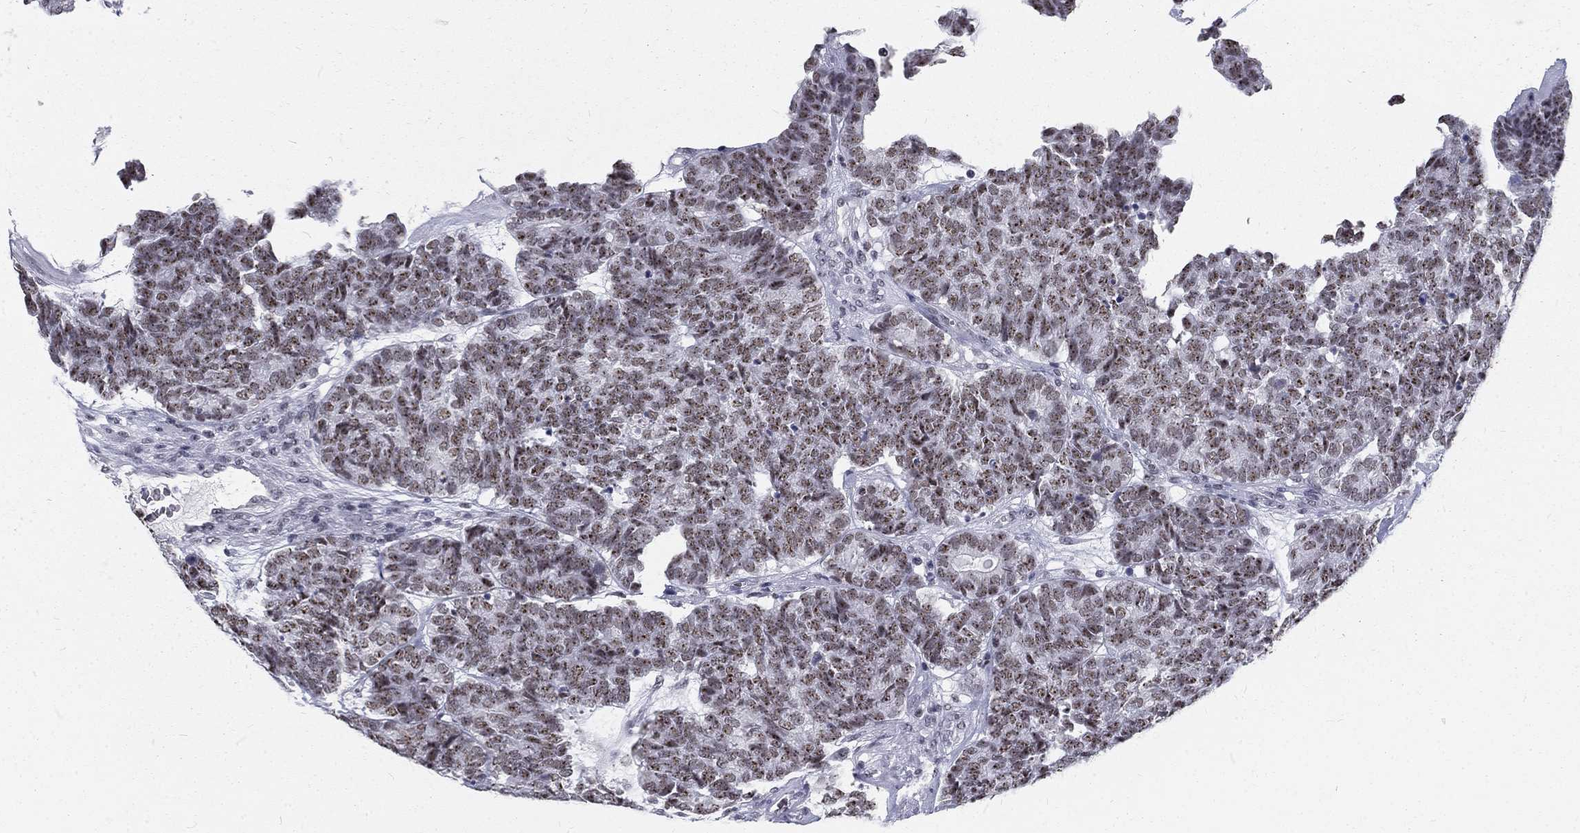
{"staining": {"intensity": "moderate", "quantity": "25%-75%", "location": "nuclear"}, "tissue": "head and neck cancer", "cell_type": "Tumor cells", "image_type": "cancer", "snomed": [{"axis": "morphology", "description": "Adenocarcinoma, NOS"}, {"axis": "topography", "description": "Head-Neck"}], "caption": "The micrograph exhibits a brown stain indicating the presence of a protein in the nuclear of tumor cells in head and neck adenocarcinoma.", "gene": "SNORC", "patient": {"sex": "female", "age": 81}}